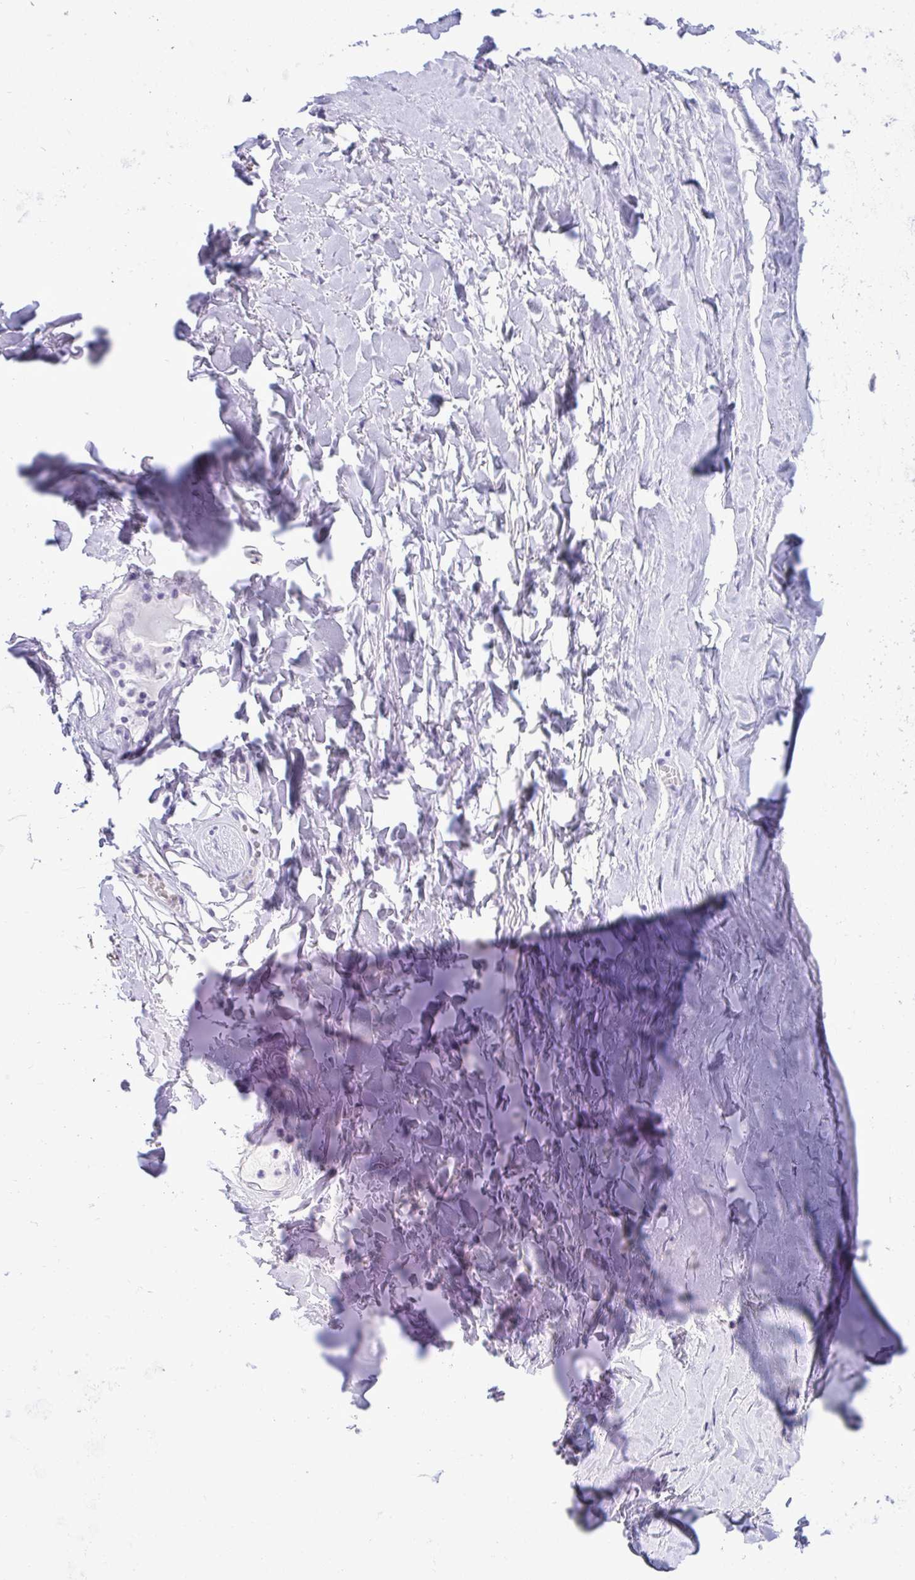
{"staining": {"intensity": "negative", "quantity": "none", "location": "none"}, "tissue": "adipose tissue", "cell_type": "Adipocytes", "image_type": "normal", "snomed": [{"axis": "morphology", "description": "Normal tissue, NOS"}, {"axis": "topography", "description": "Cartilage tissue"}, {"axis": "topography", "description": "Nasopharynx"}, {"axis": "topography", "description": "Thyroid gland"}], "caption": "Immunohistochemistry of unremarkable adipose tissue shows no positivity in adipocytes.", "gene": "PRM2", "patient": {"sex": "male", "age": 63}}